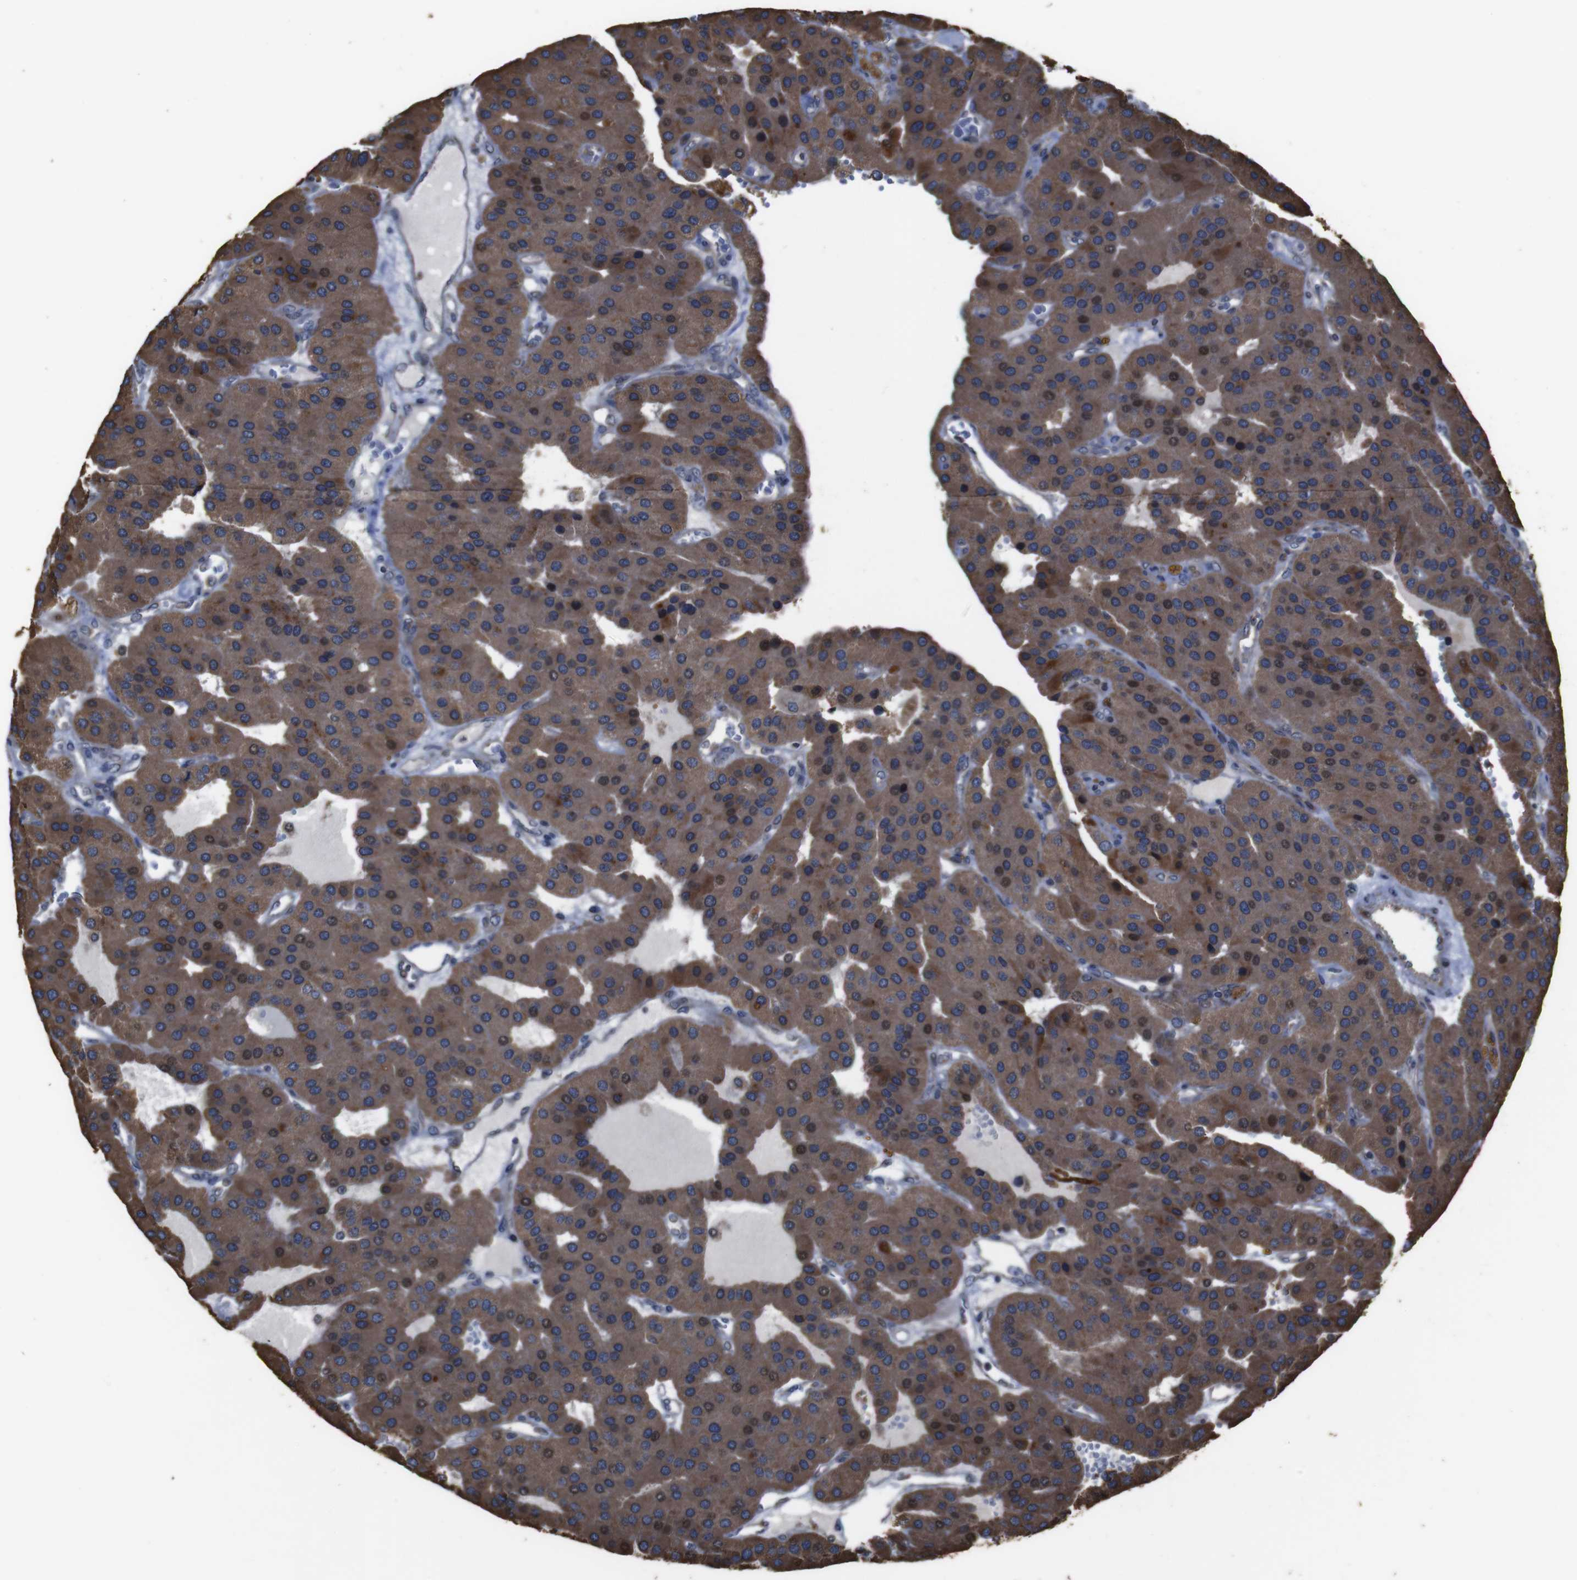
{"staining": {"intensity": "moderate", "quantity": "25%-75%", "location": "cytoplasmic/membranous,nuclear"}, "tissue": "parathyroid gland", "cell_type": "Glandular cells", "image_type": "normal", "snomed": [{"axis": "morphology", "description": "Normal tissue, NOS"}, {"axis": "morphology", "description": "Adenoma, NOS"}, {"axis": "topography", "description": "Parathyroid gland"}], "caption": "Immunohistochemistry (IHC) histopathology image of unremarkable human parathyroid gland stained for a protein (brown), which exhibits medium levels of moderate cytoplasmic/membranous,nuclear positivity in approximately 25%-75% of glandular cells.", "gene": "SNN", "patient": {"sex": "female", "age": 86}}